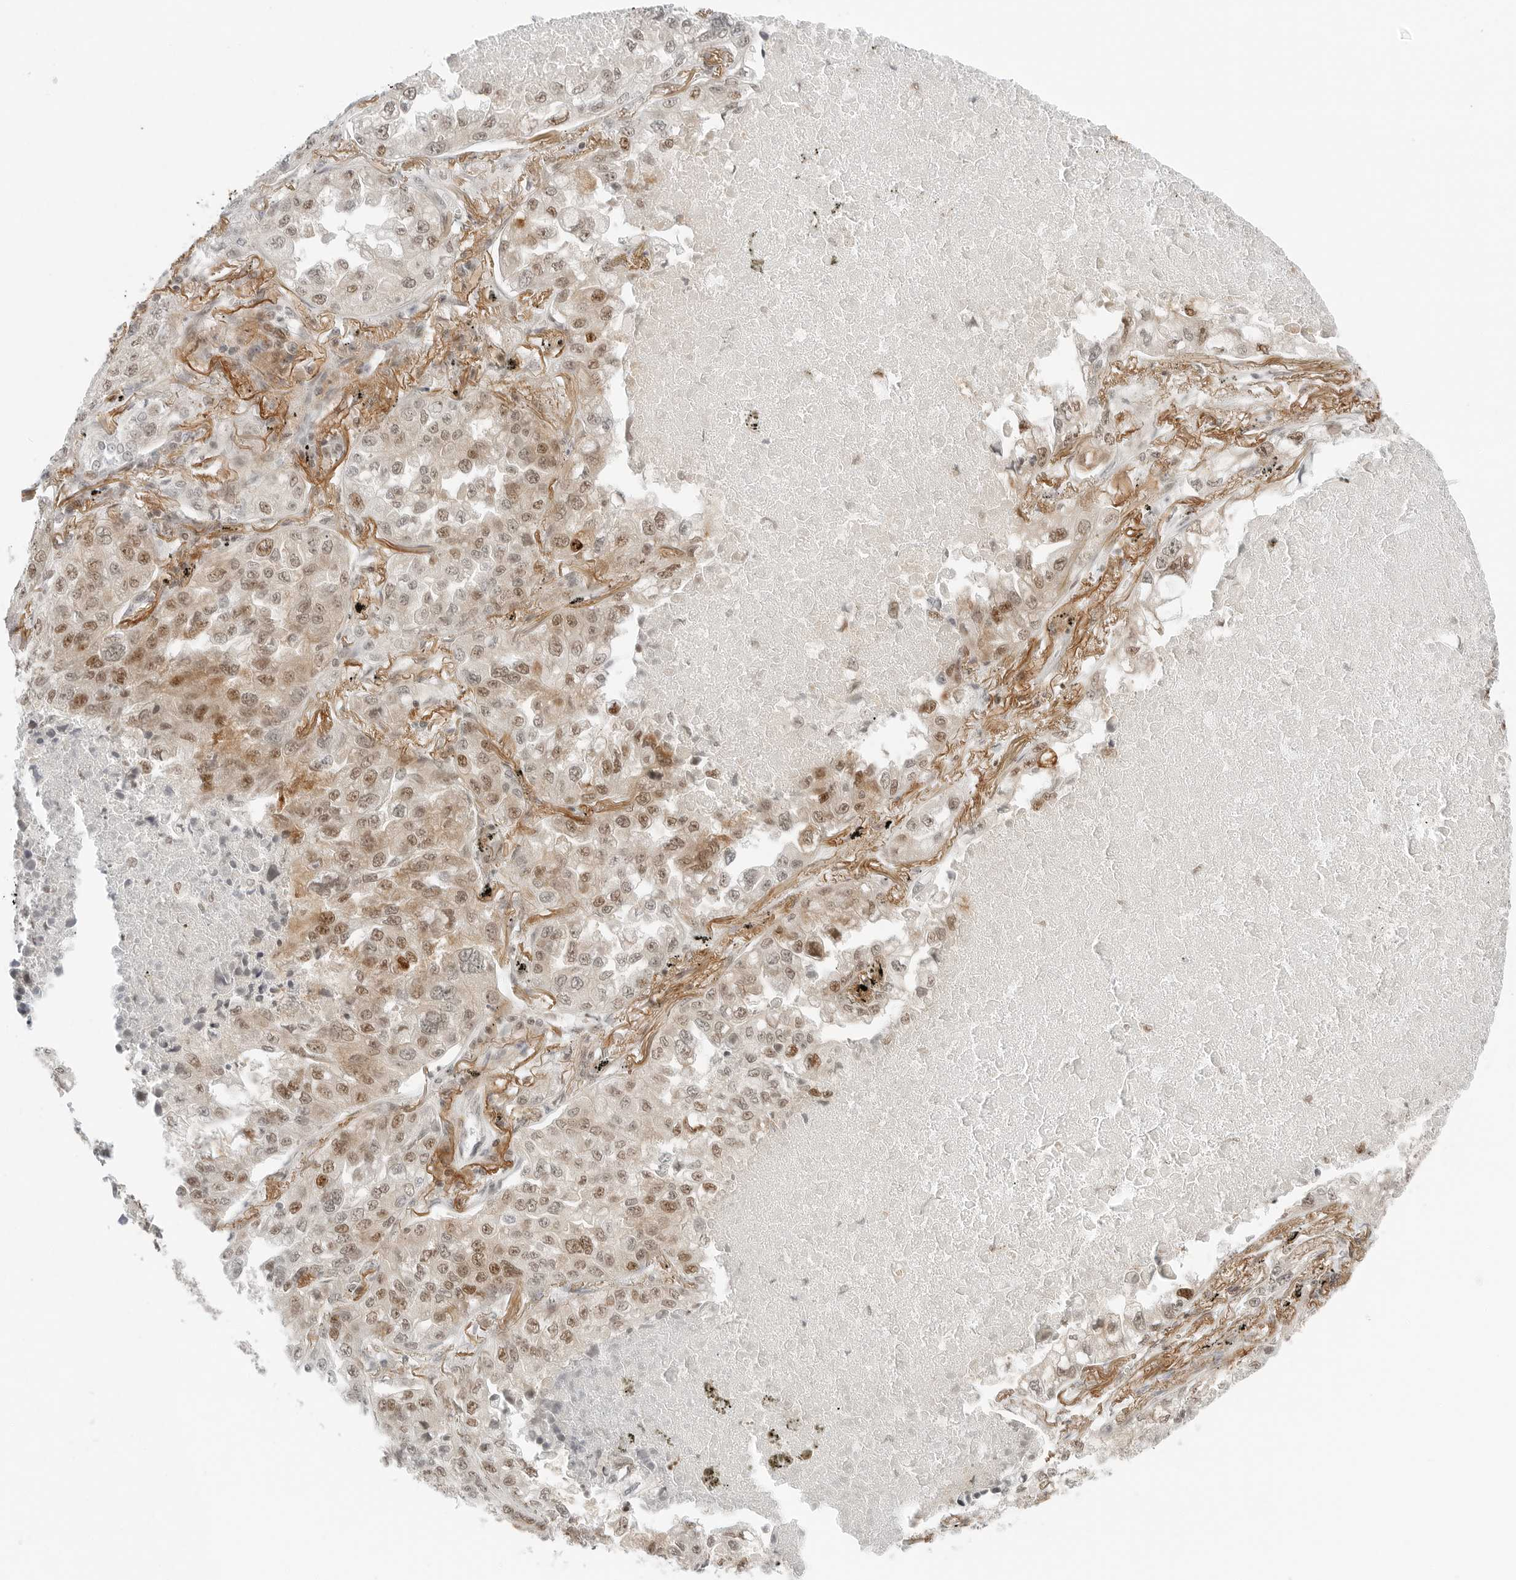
{"staining": {"intensity": "moderate", "quantity": ">75%", "location": "cytoplasmic/membranous,nuclear"}, "tissue": "lung cancer", "cell_type": "Tumor cells", "image_type": "cancer", "snomed": [{"axis": "morphology", "description": "Adenocarcinoma, NOS"}, {"axis": "topography", "description": "Lung"}], "caption": "The micrograph shows immunohistochemical staining of lung adenocarcinoma. There is moderate cytoplasmic/membranous and nuclear staining is appreciated in about >75% of tumor cells.", "gene": "CRTC2", "patient": {"sex": "male", "age": 65}}